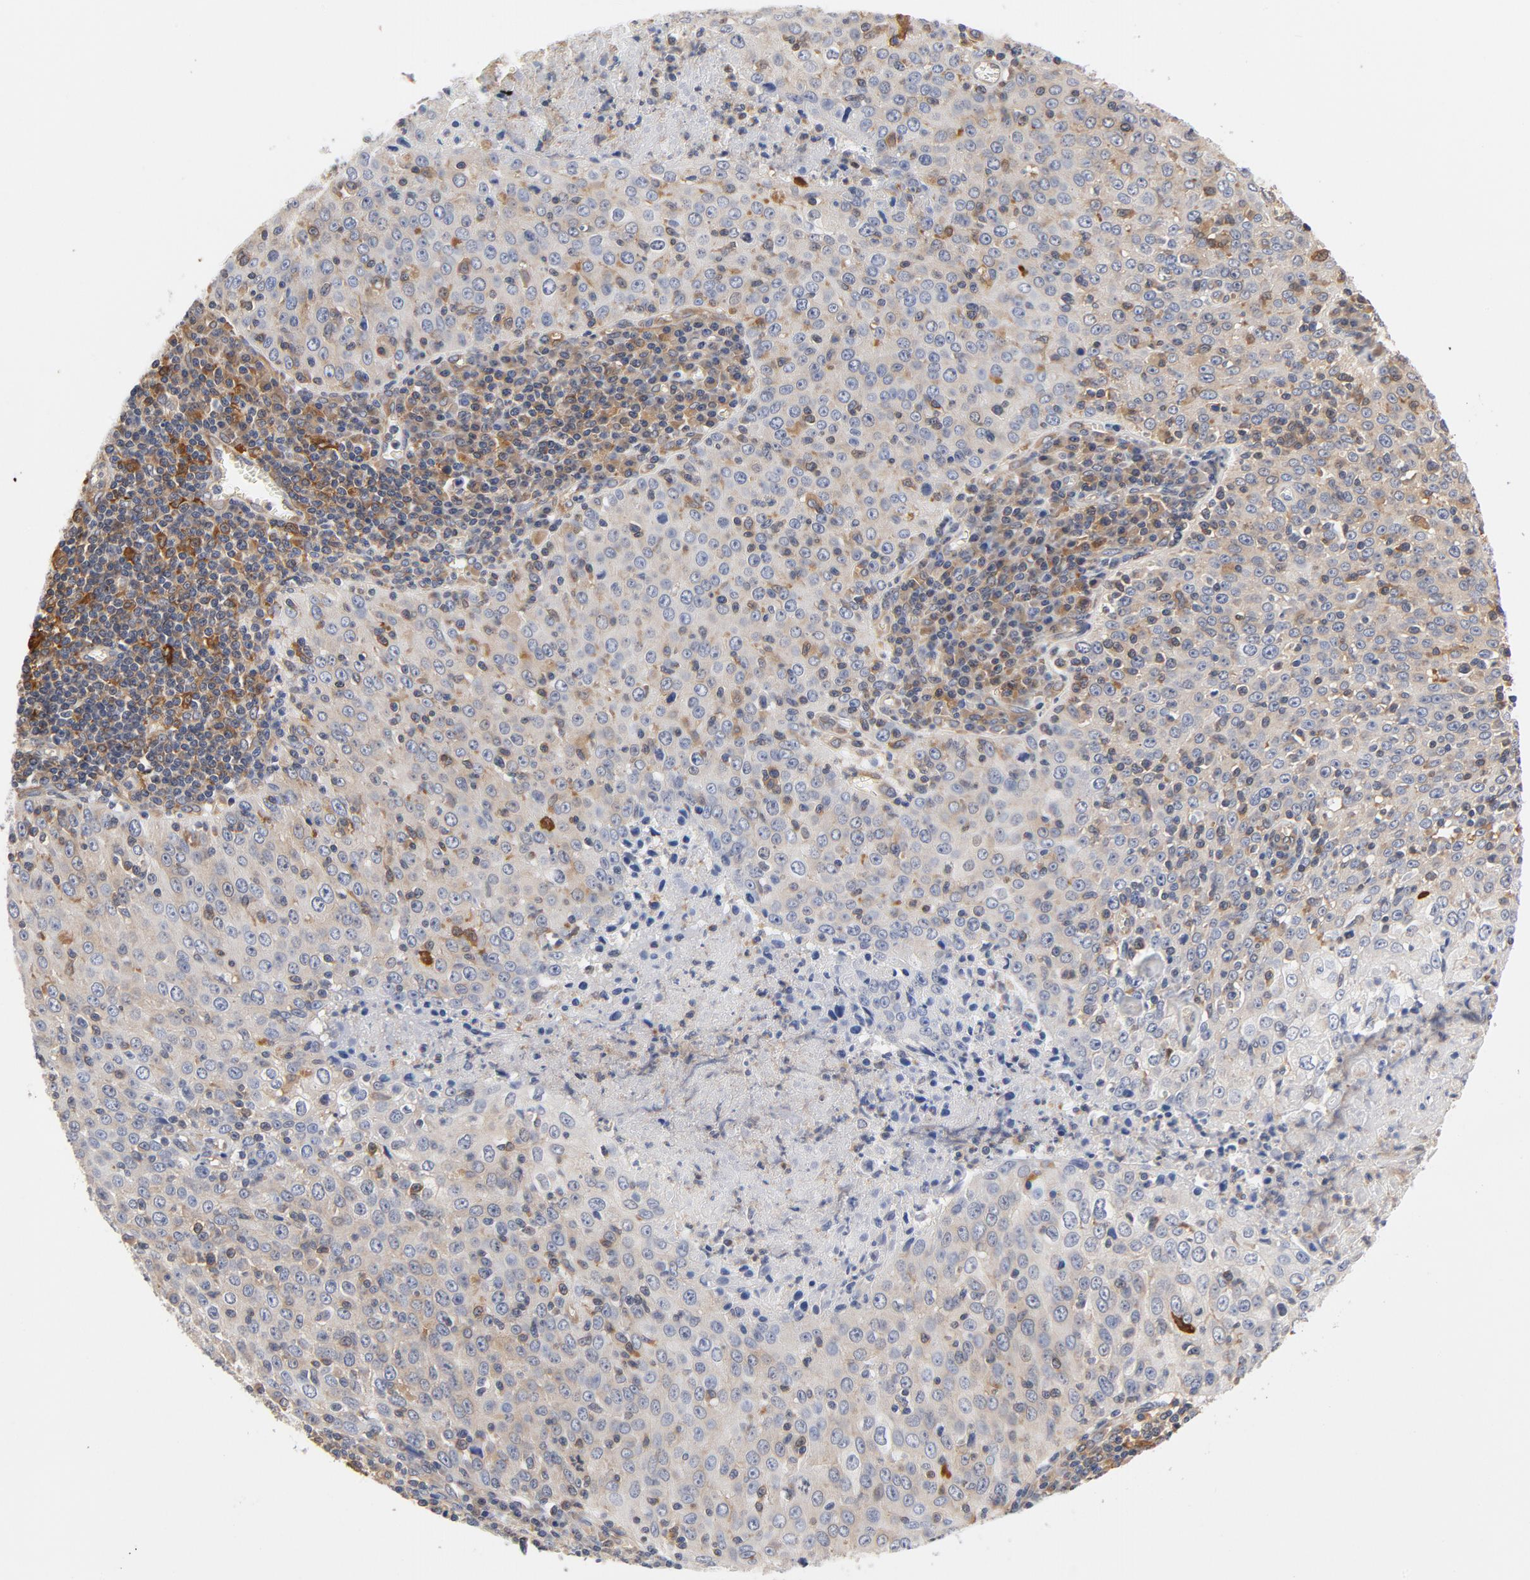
{"staining": {"intensity": "negative", "quantity": "none", "location": "none"}, "tissue": "cervical cancer", "cell_type": "Tumor cells", "image_type": "cancer", "snomed": [{"axis": "morphology", "description": "Squamous cell carcinoma, NOS"}, {"axis": "topography", "description": "Cervix"}], "caption": "High magnification brightfield microscopy of squamous cell carcinoma (cervical) stained with DAB (brown) and counterstained with hematoxylin (blue): tumor cells show no significant expression.", "gene": "ASMTL", "patient": {"sex": "female", "age": 27}}